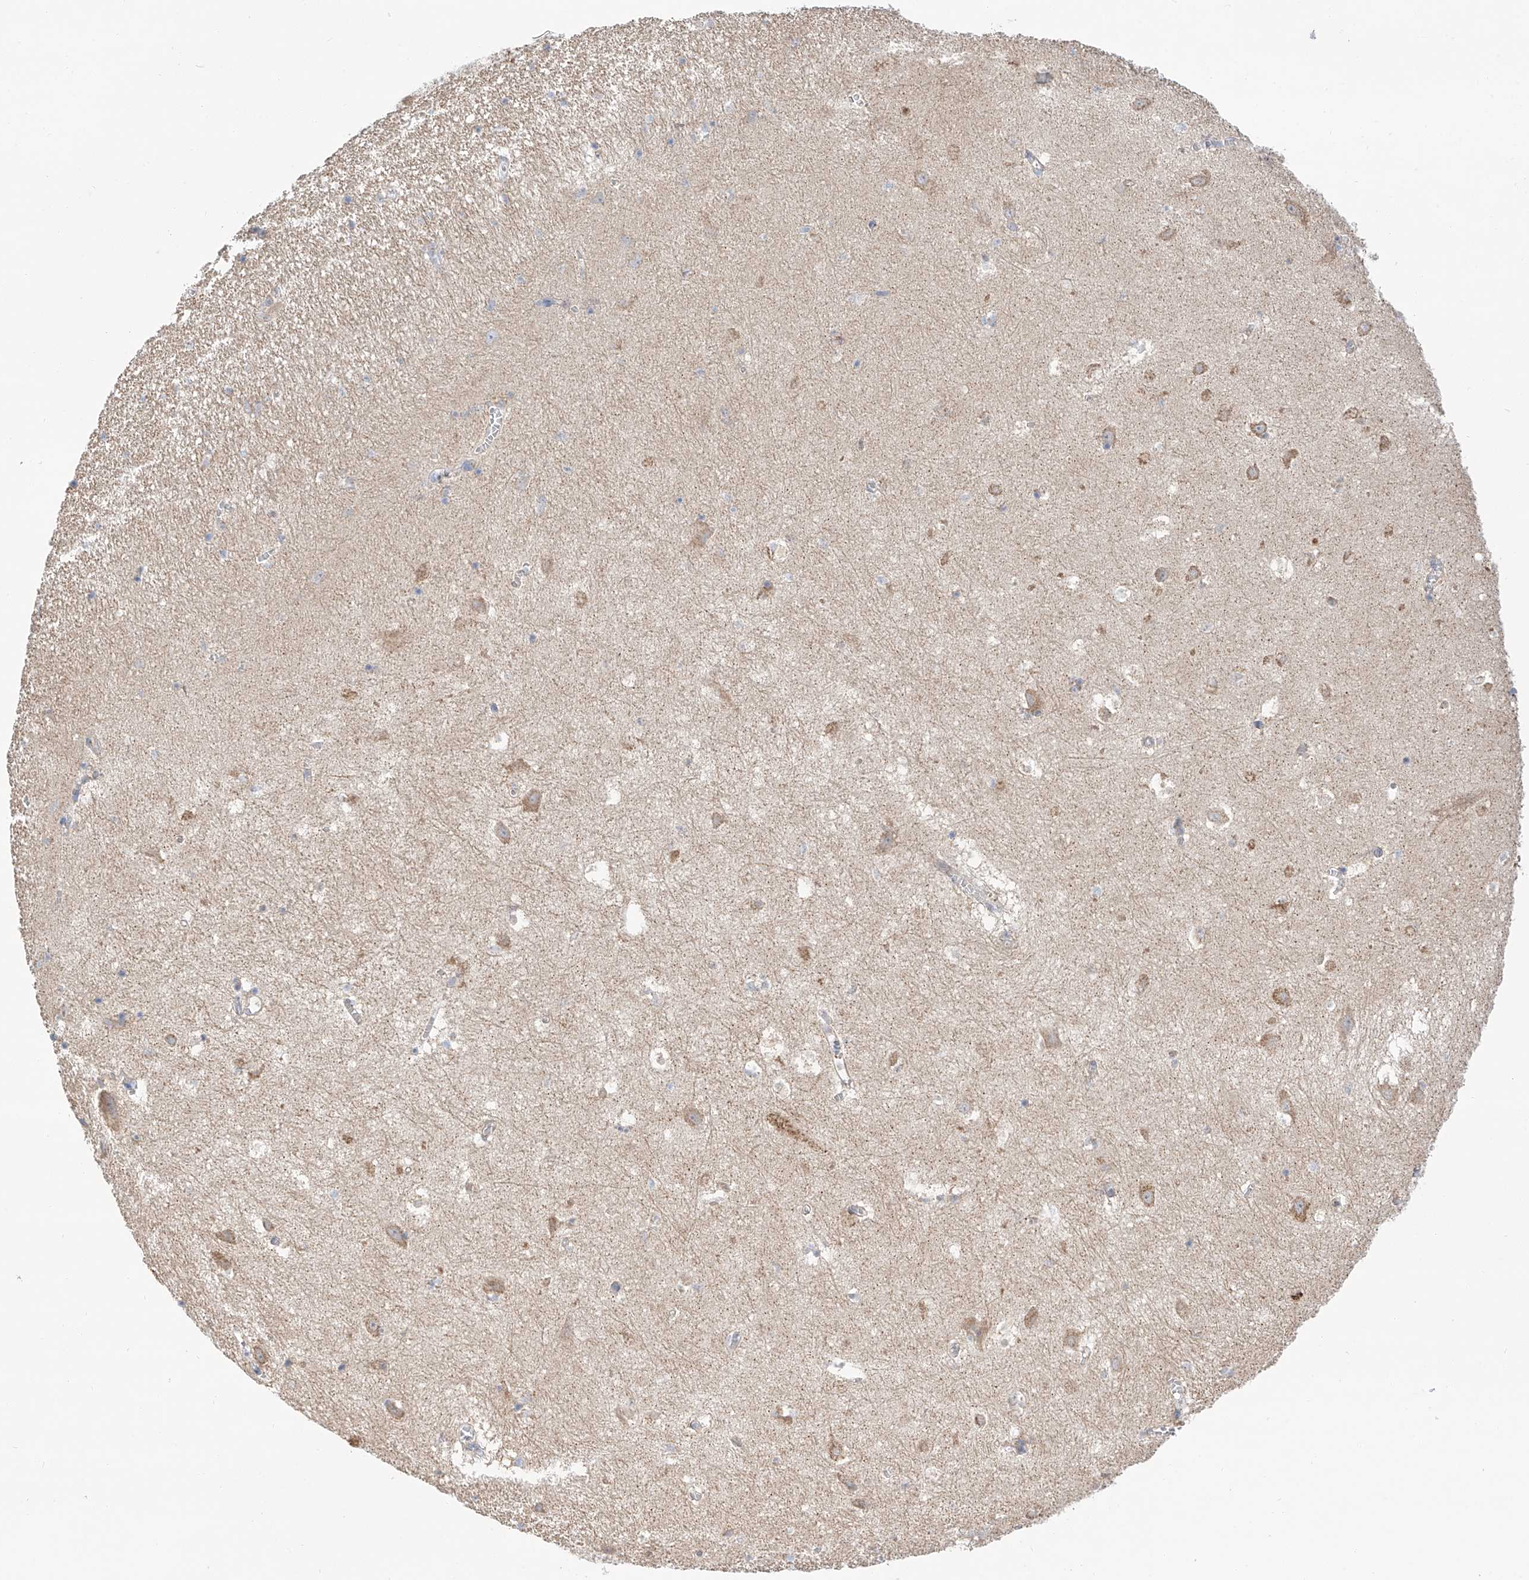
{"staining": {"intensity": "weak", "quantity": "<25%", "location": "cytoplasmic/membranous"}, "tissue": "hippocampus", "cell_type": "Glial cells", "image_type": "normal", "snomed": [{"axis": "morphology", "description": "Normal tissue, NOS"}, {"axis": "topography", "description": "Hippocampus"}], "caption": "This is an immunohistochemistry (IHC) micrograph of normal human hippocampus. There is no expression in glial cells.", "gene": "SLC22A7", "patient": {"sex": "female", "age": 64}}